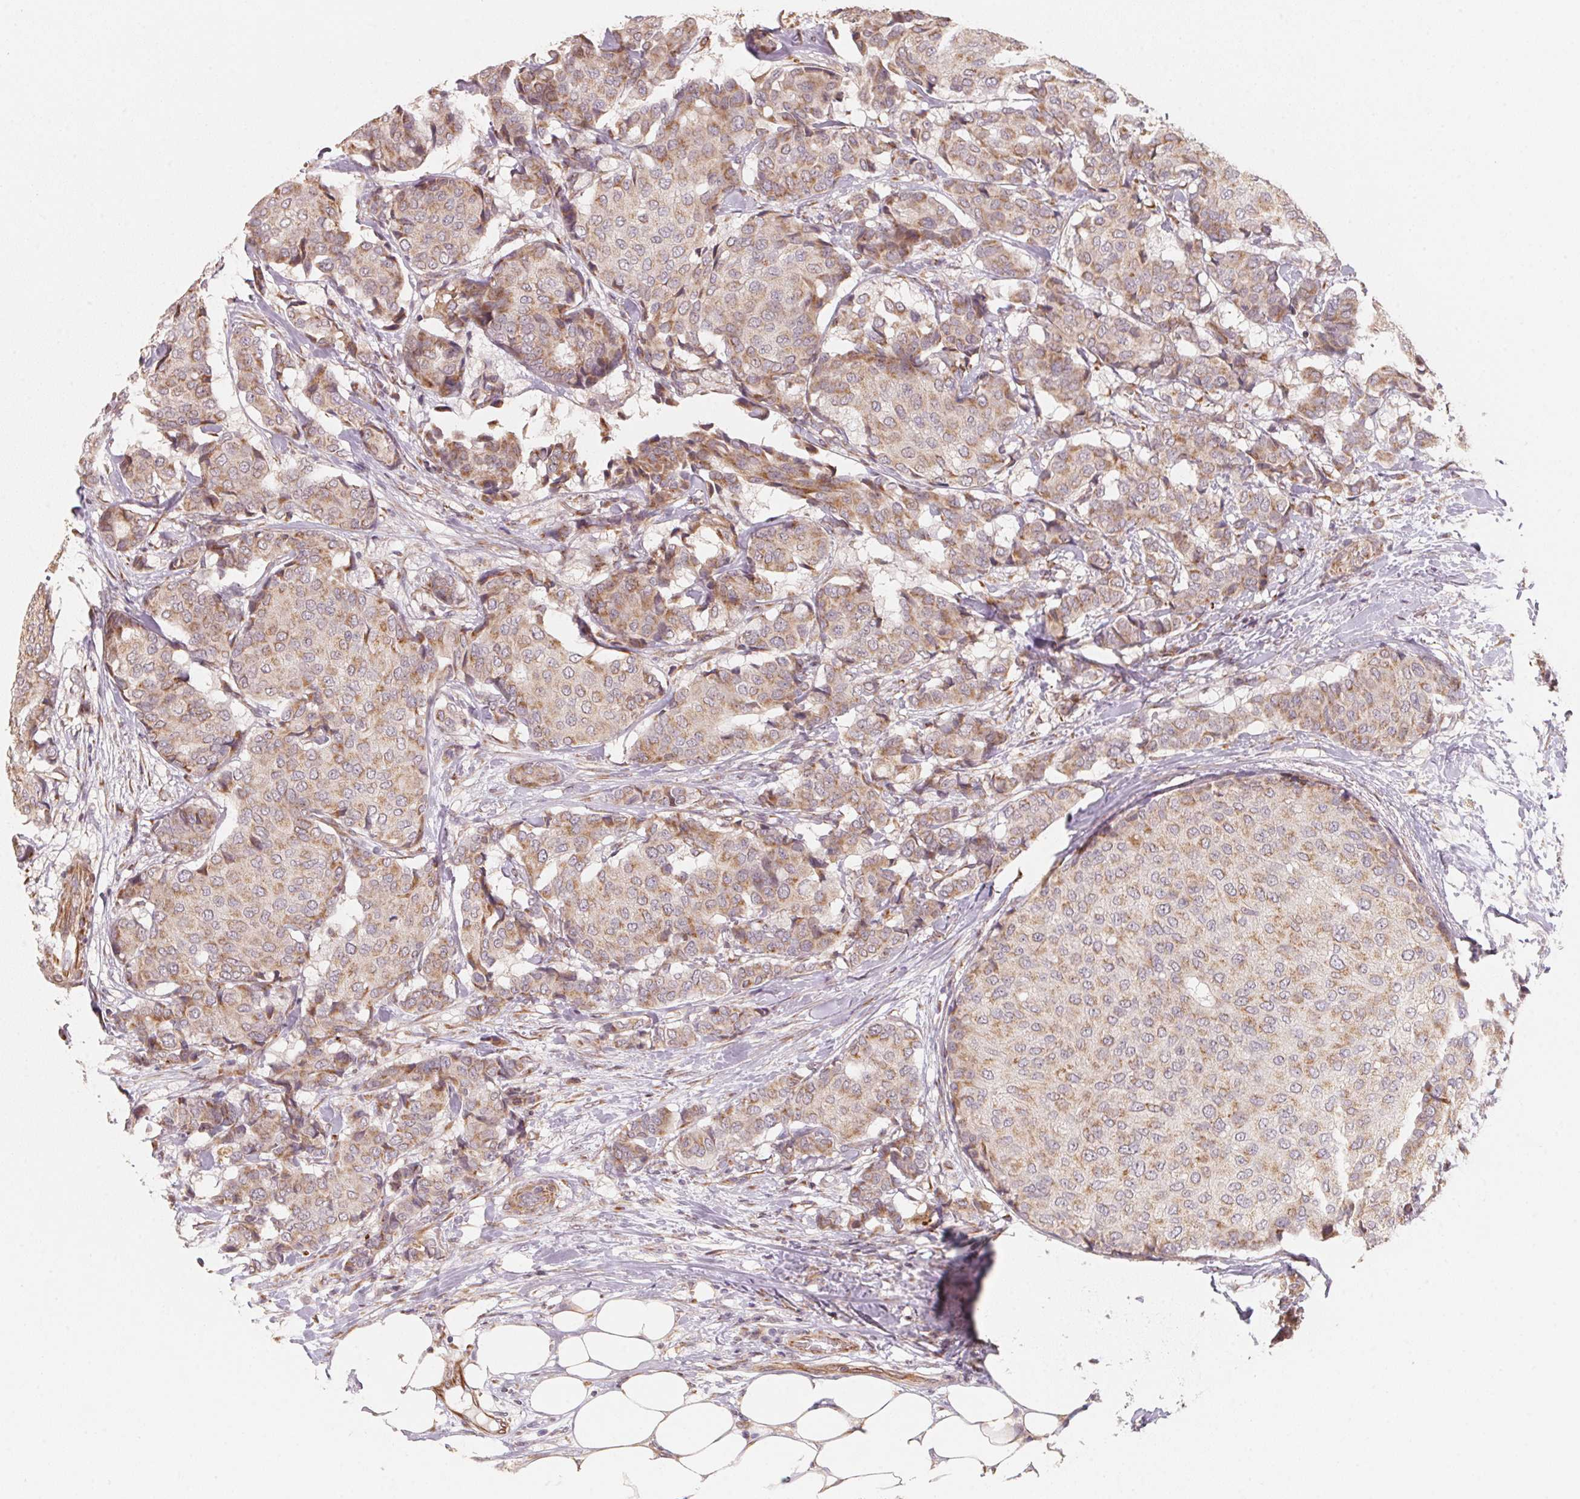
{"staining": {"intensity": "moderate", "quantity": "25%-75%", "location": "cytoplasmic/membranous"}, "tissue": "breast cancer", "cell_type": "Tumor cells", "image_type": "cancer", "snomed": [{"axis": "morphology", "description": "Duct carcinoma"}, {"axis": "topography", "description": "Breast"}], "caption": "DAB (3,3'-diaminobenzidine) immunohistochemical staining of breast cancer exhibits moderate cytoplasmic/membranous protein expression in approximately 25%-75% of tumor cells.", "gene": "TSPAN12", "patient": {"sex": "female", "age": 75}}